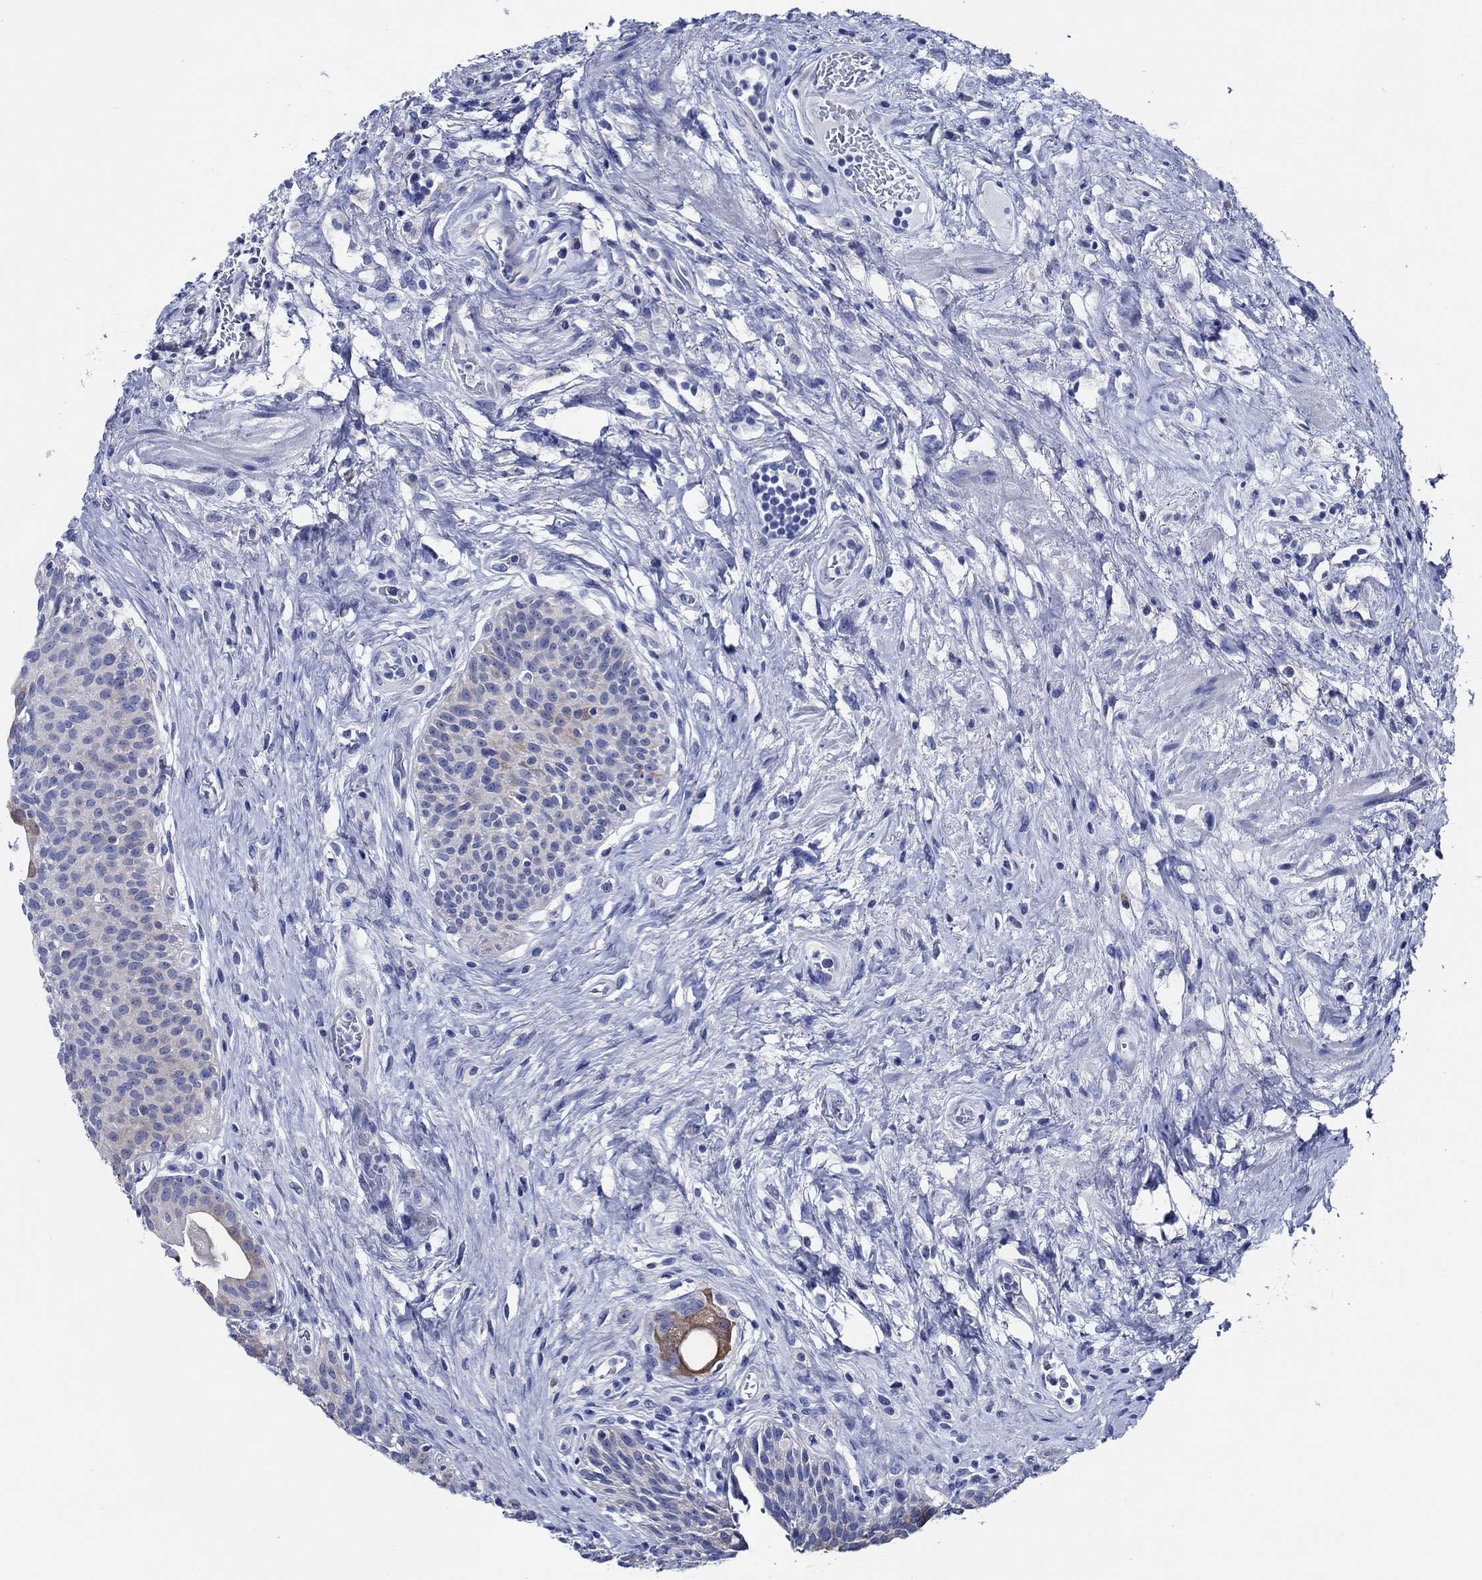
{"staining": {"intensity": "negative", "quantity": "none", "location": "none"}, "tissue": "urothelial cancer", "cell_type": "Tumor cells", "image_type": "cancer", "snomed": [{"axis": "morphology", "description": "Urothelial carcinoma, High grade"}, {"axis": "topography", "description": "Urinary bladder"}], "caption": "Urothelial carcinoma (high-grade) was stained to show a protein in brown. There is no significant positivity in tumor cells.", "gene": "WDR62", "patient": {"sex": "male", "age": 79}}